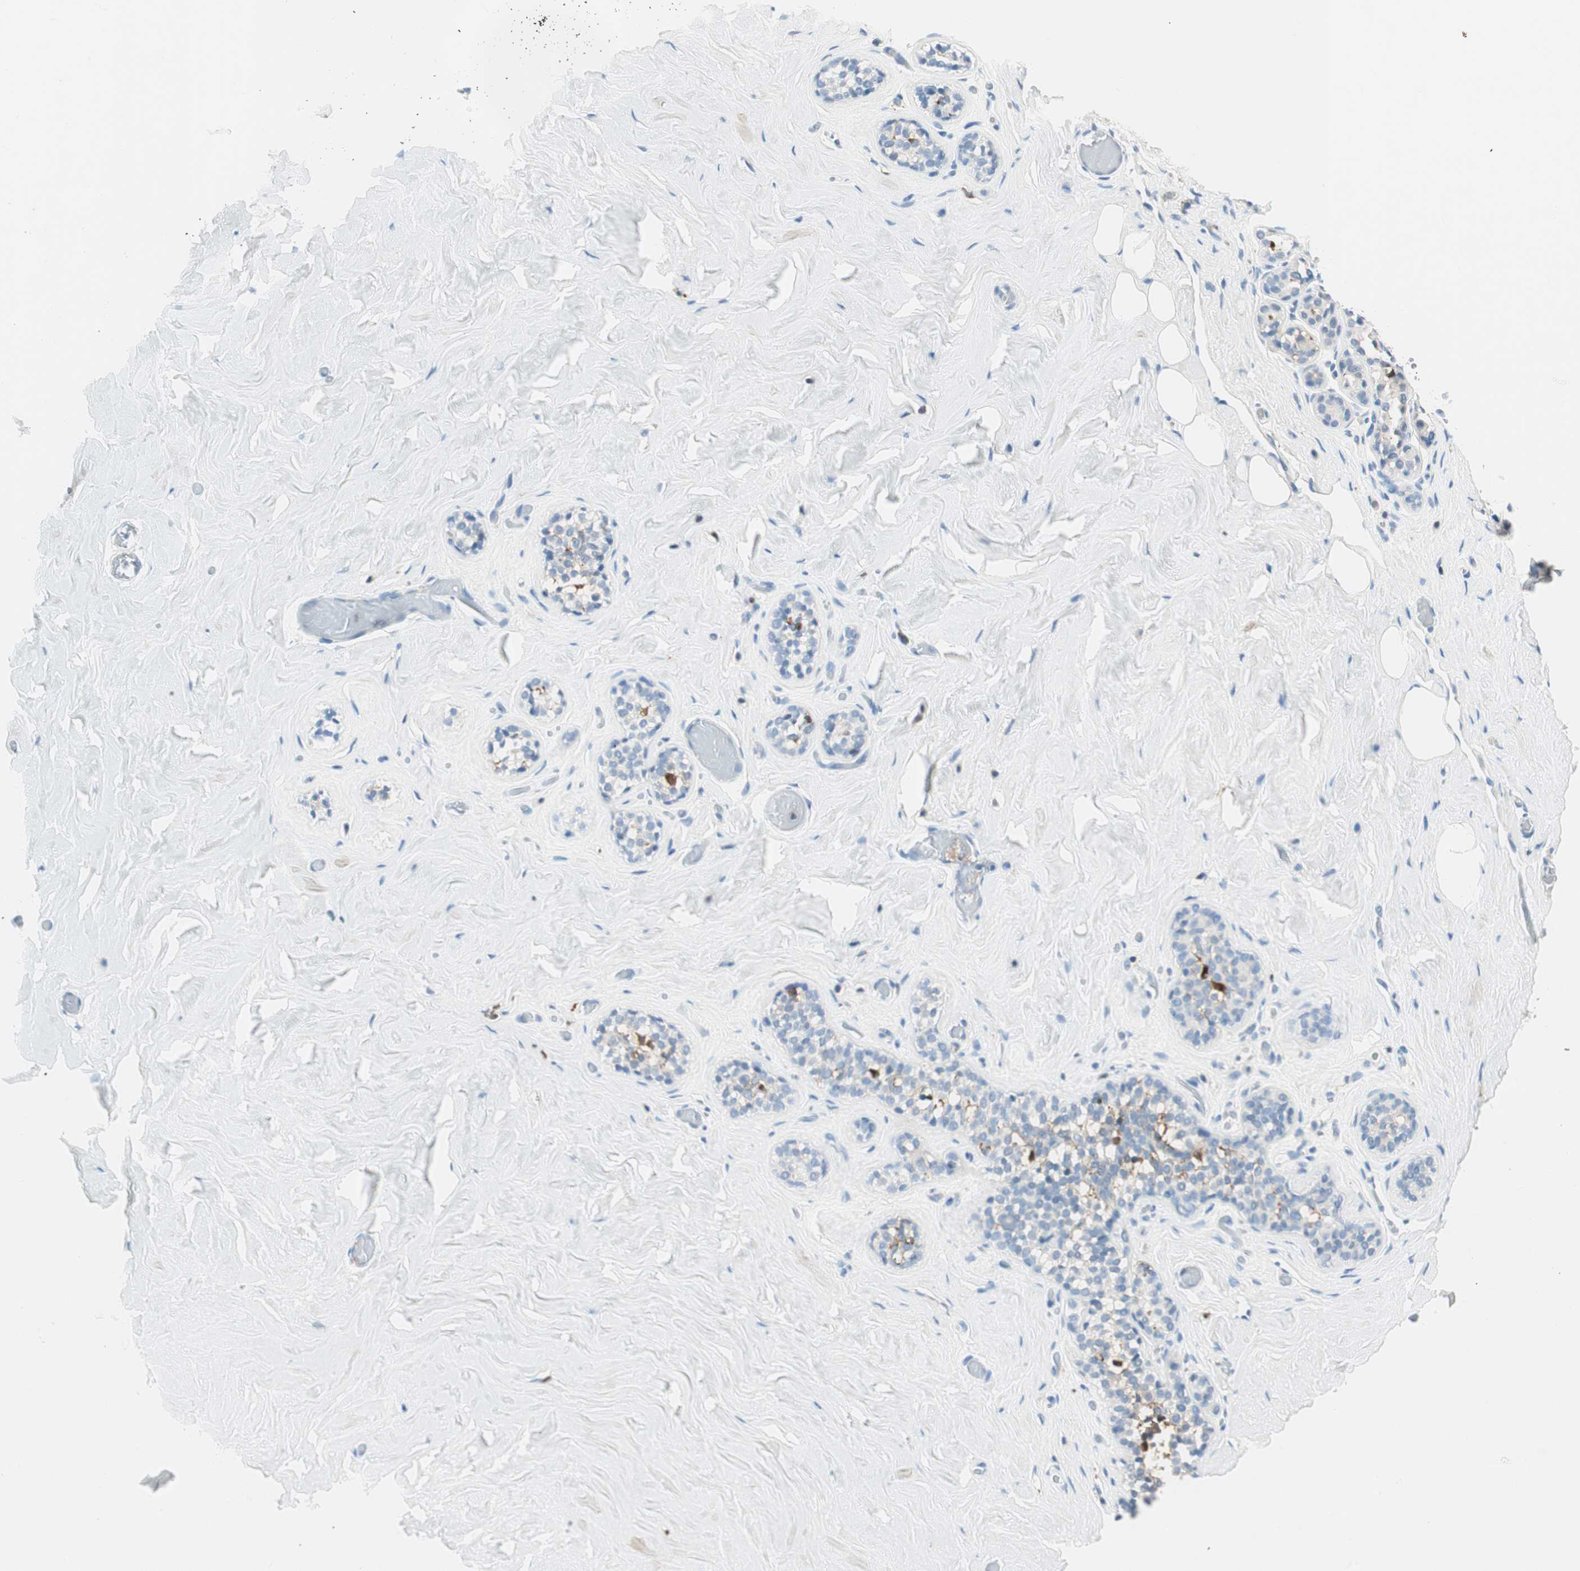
{"staining": {"intensity": "negative", "quantity": "none", "location": "none"}, "tissue": "breast", "cell_type": "Adipocytes", "image_type": "normal", "snomed": [{"axis": "morphology", "description": "Normal tissue, NOS"}, {"axis": "topography", "description": "Breast"}], "caption": "DAB immunohistochemical staining of normal breast displays no significant positivity in adipocytes.", "gene": "COTL1", "patient": {"sex": "female", "age": 75}}